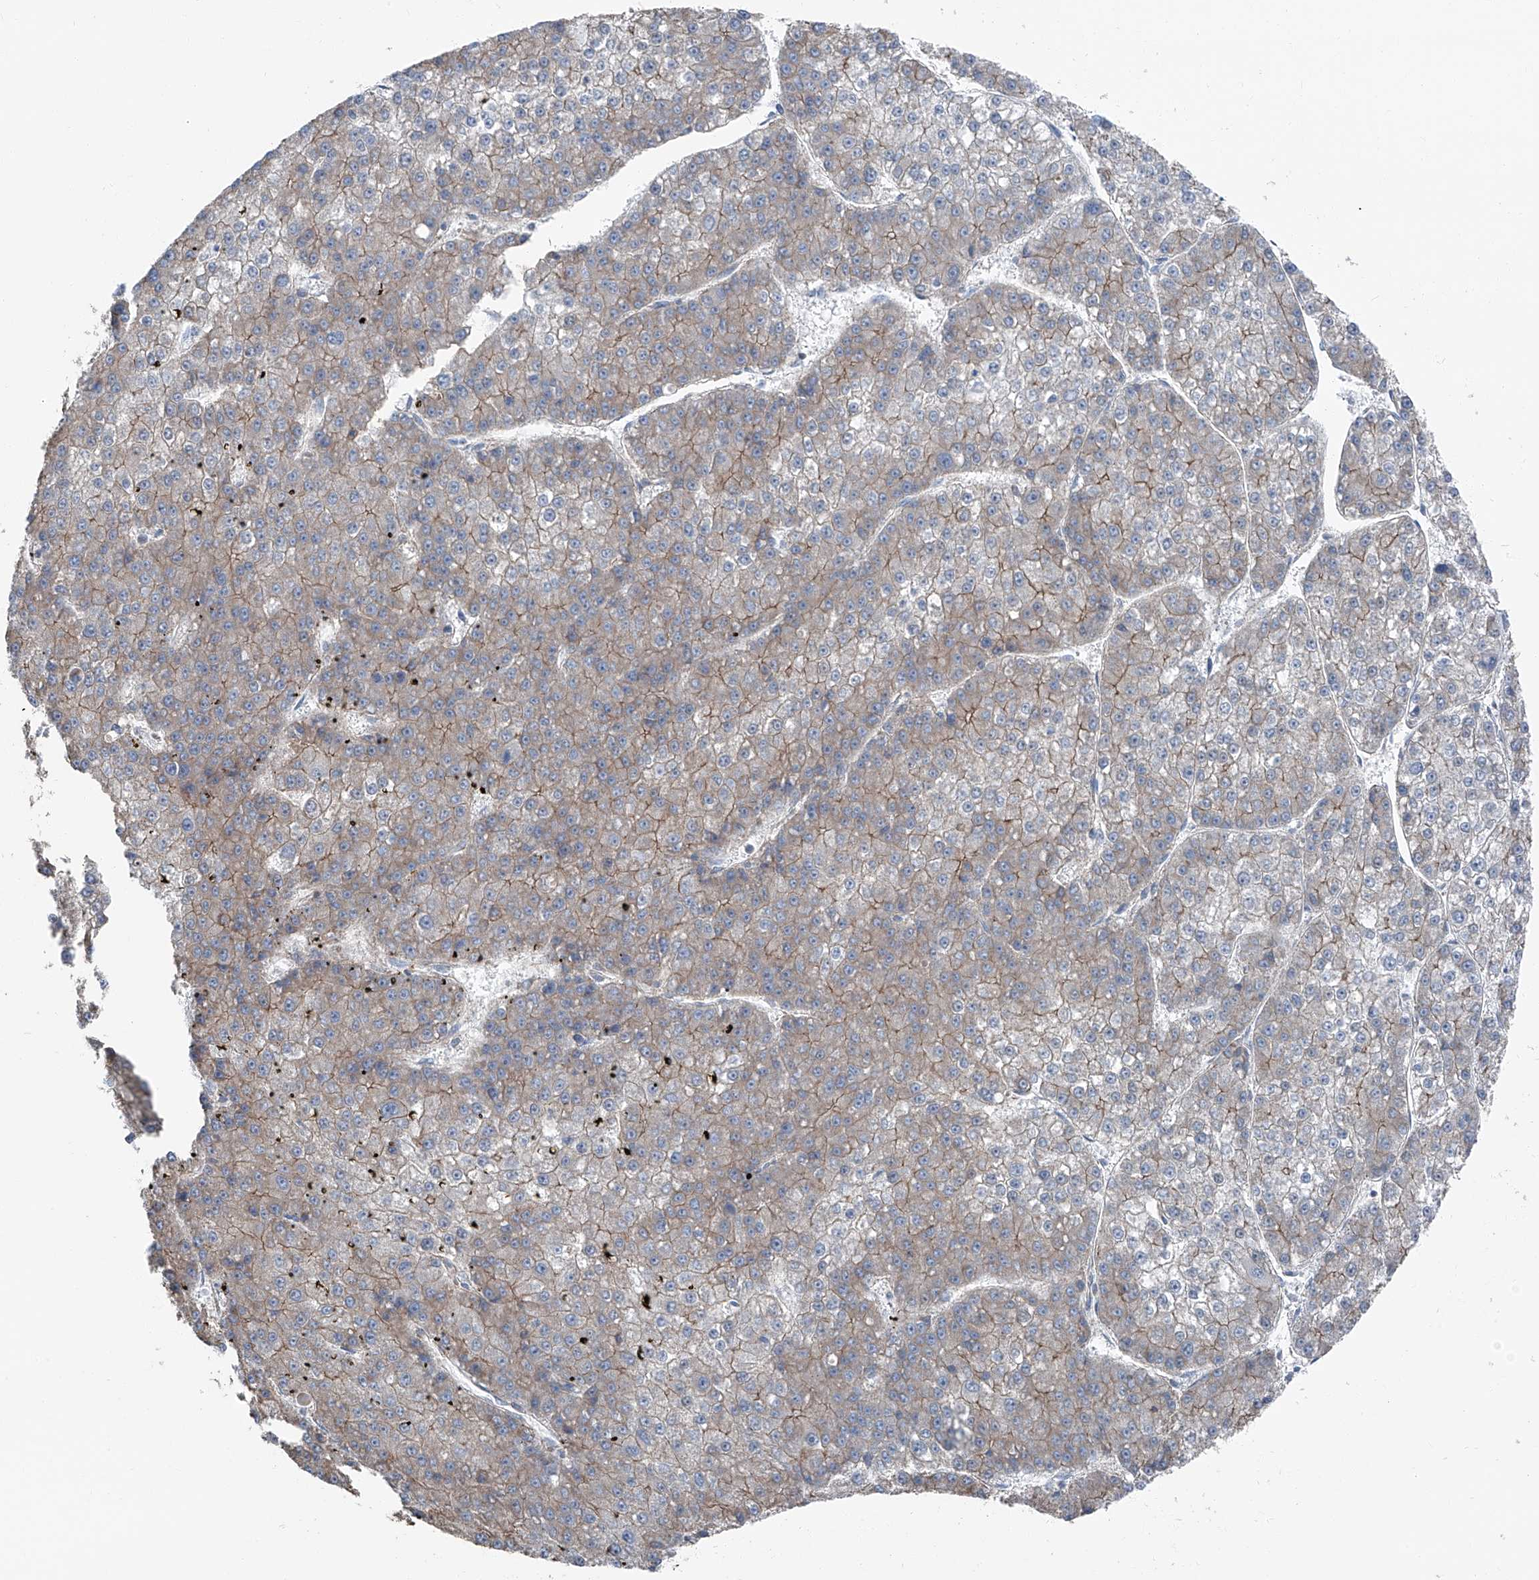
{"staining": {"intensity": "moderate", "quantity": "25%-75%", "location": "cytoplasmic/membranous"}, "tissue": "liver cancer", "cell_type": "Tumor cells", "image_type": "cancer", "snomed": [{"axis": "morphology", "description": "Carcinoma, Hepatocellular, NOS"}, {"axis": "topography", "description": "Liver"}], "caption": "Hepatocellular carcinoma (liver) stained with immunohistochemistry (IHC) displays moderate cytoplasmic/membranous positivity in approximately 25%-75% of tumor cells. (brown staining indicates protein expression, while blue staining denotes nuclei).", "gene": "GPR142", "patient": {"sex": "female", "age": 73}}